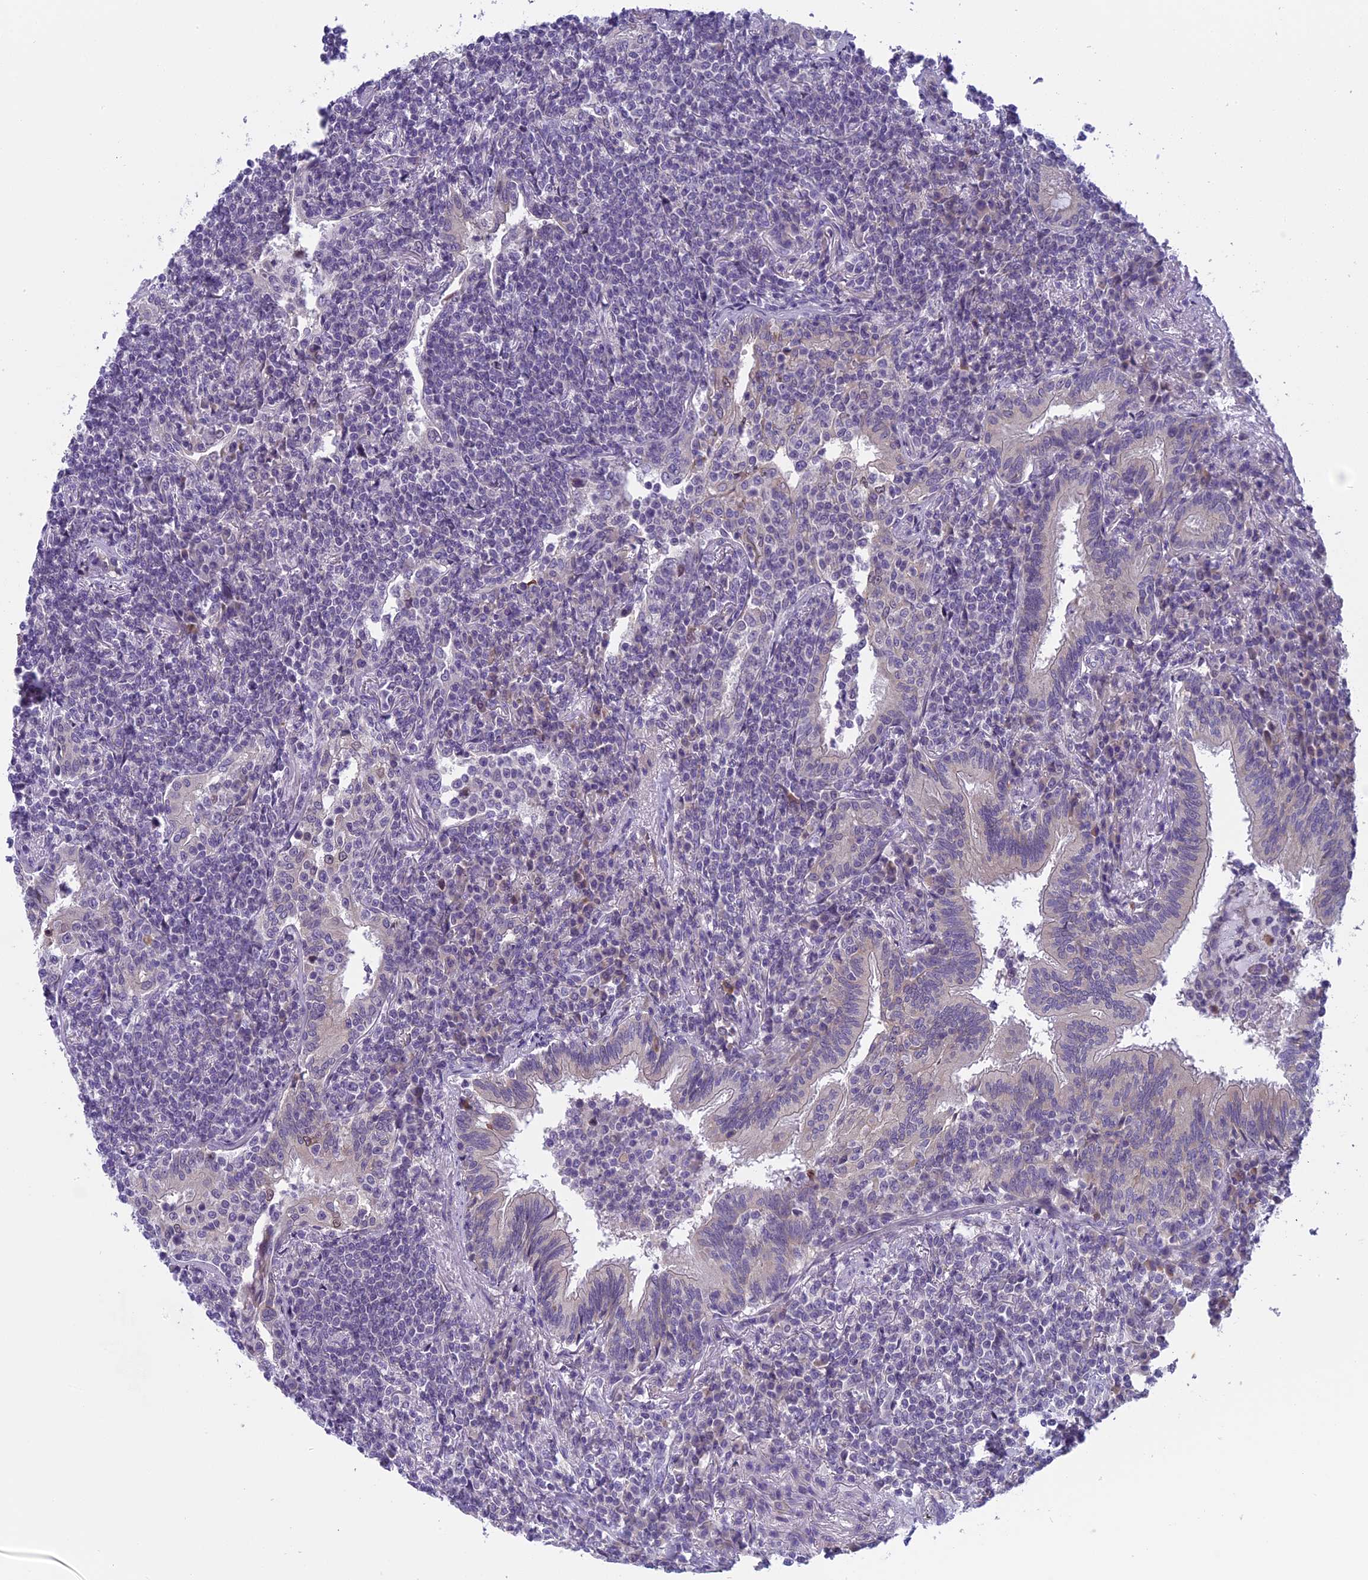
{"staining": {"intensity": "negative", "quantity": "none", "location": "none"}, "tissue": "lymphoma", "cell_type": "Tumor cells", "image_type": "cancer", "snomed": [{"axis": "morphology", "description": "Malignant lymphoma, non-Hodgkin's type, Low grade"}, {"axis": "topography", "description": "Lung"}], "caption": "High power microscopy image of an immunohistochemistry (IHC) histopathology image of low-grade malignant lymphoma, non-Hodgkin's type, revealing no significant positivity in tumor cells. Nuclei are stained in blue.", "gene": "ARHGEF37", "patient": {"sex": "female", "age": 71}}